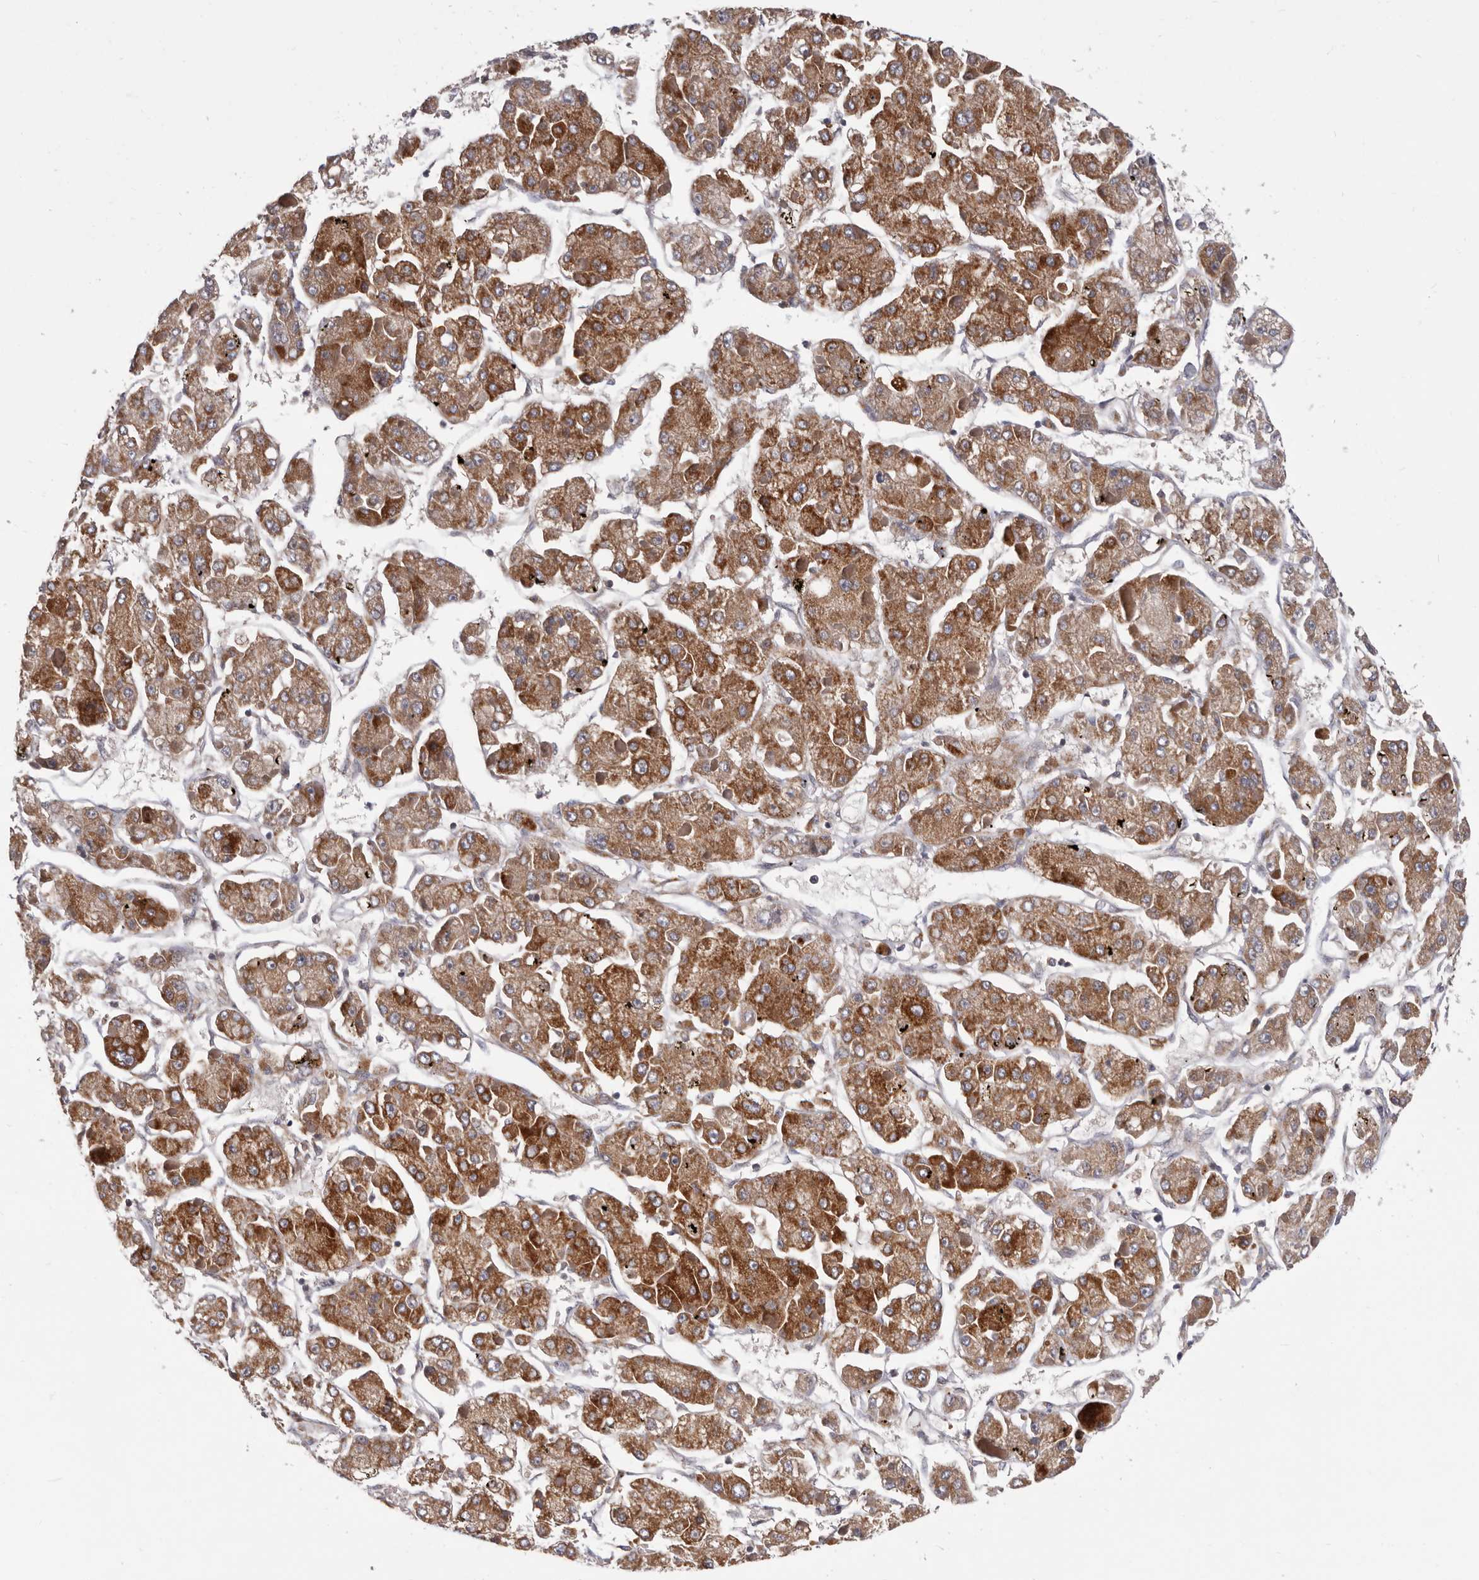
{"staining": {"intensity": "moderate", "quantity": ">75%", "location": "cytoplasmic/membranous"}, "tissue": "liver cancer", "cell_type": "Tumor cells", "image_type": "cancer", "snomed": [{"axis": "morphology", "description": "Carcinoma, Hepatocellular, NOS"}, {"axis": "topography", "description": "Liver"}], "caption": "Brown immunohistochemical staining in human hepatocellular carcinoma (liver) exhibits moderate cytoplasmic/membranous expression in approximately >75% of tumor cells.", "gene": "TOR3A", "patient": {"sex": "female", "age": 73}}